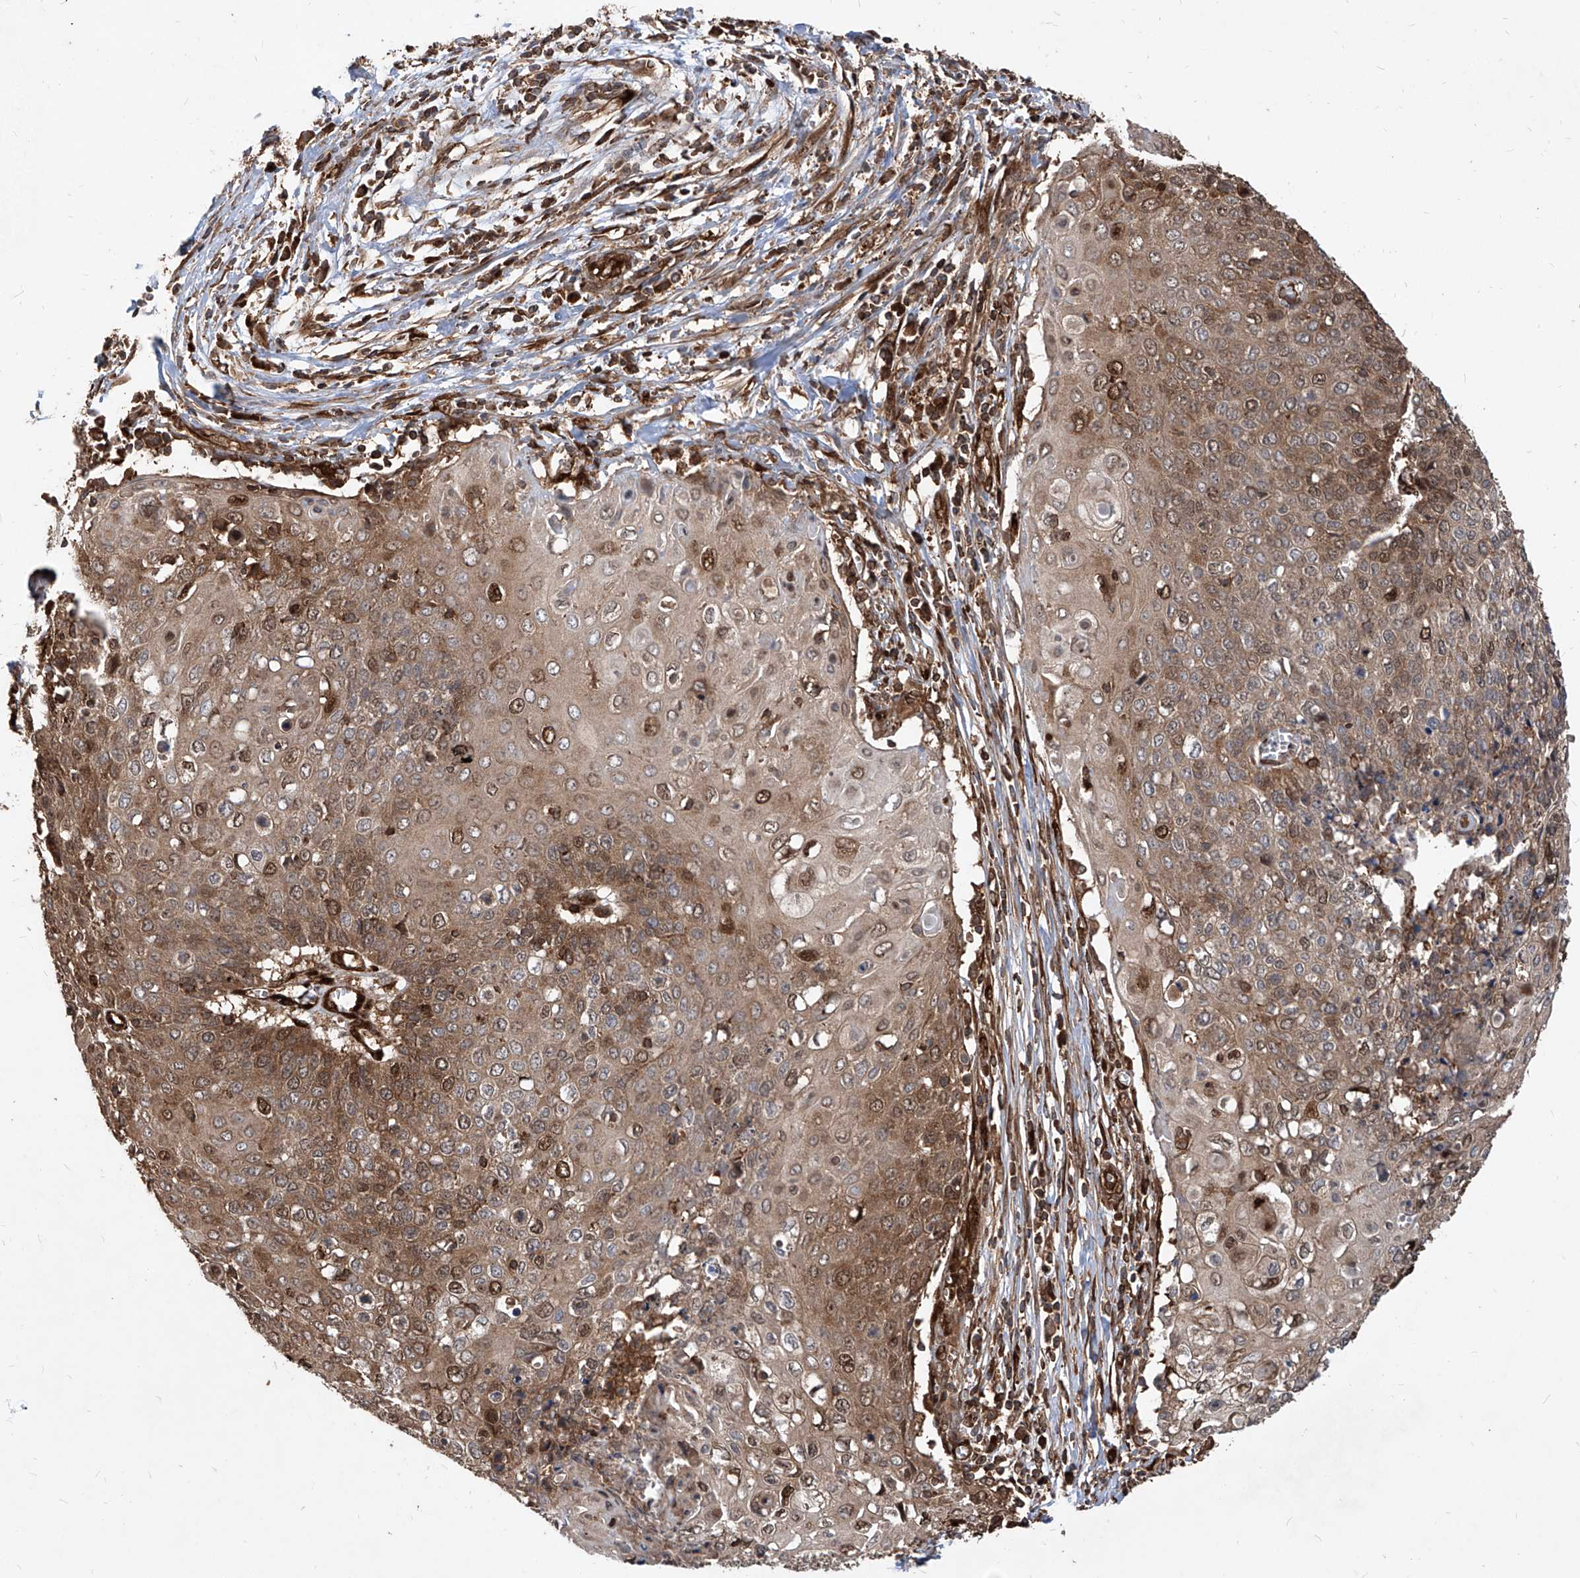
{"staining": {"intensity": "moderate", "quantity": ">75%", "location": "cytoplasmic/membranous,nuclear"}, "tissue": "cervical cancer", "cell_type": "Tumor cells", "image_type": "cancer", "snomed": [{"axis": "morphology", "description": "Squamous cell carcinoma, NOS"}, {"axis": "topography", "description": "Cervix"}], "caption": "This image demonstrates immunohistochemistry staining of squamous cell carcinoma (cervical), with medium moderate cytoplasmic/membranous and nuclear expression in about >75% of tumor cells.", "gene": "MAGED2", "patient": {"sex": "female", "age": 39}}